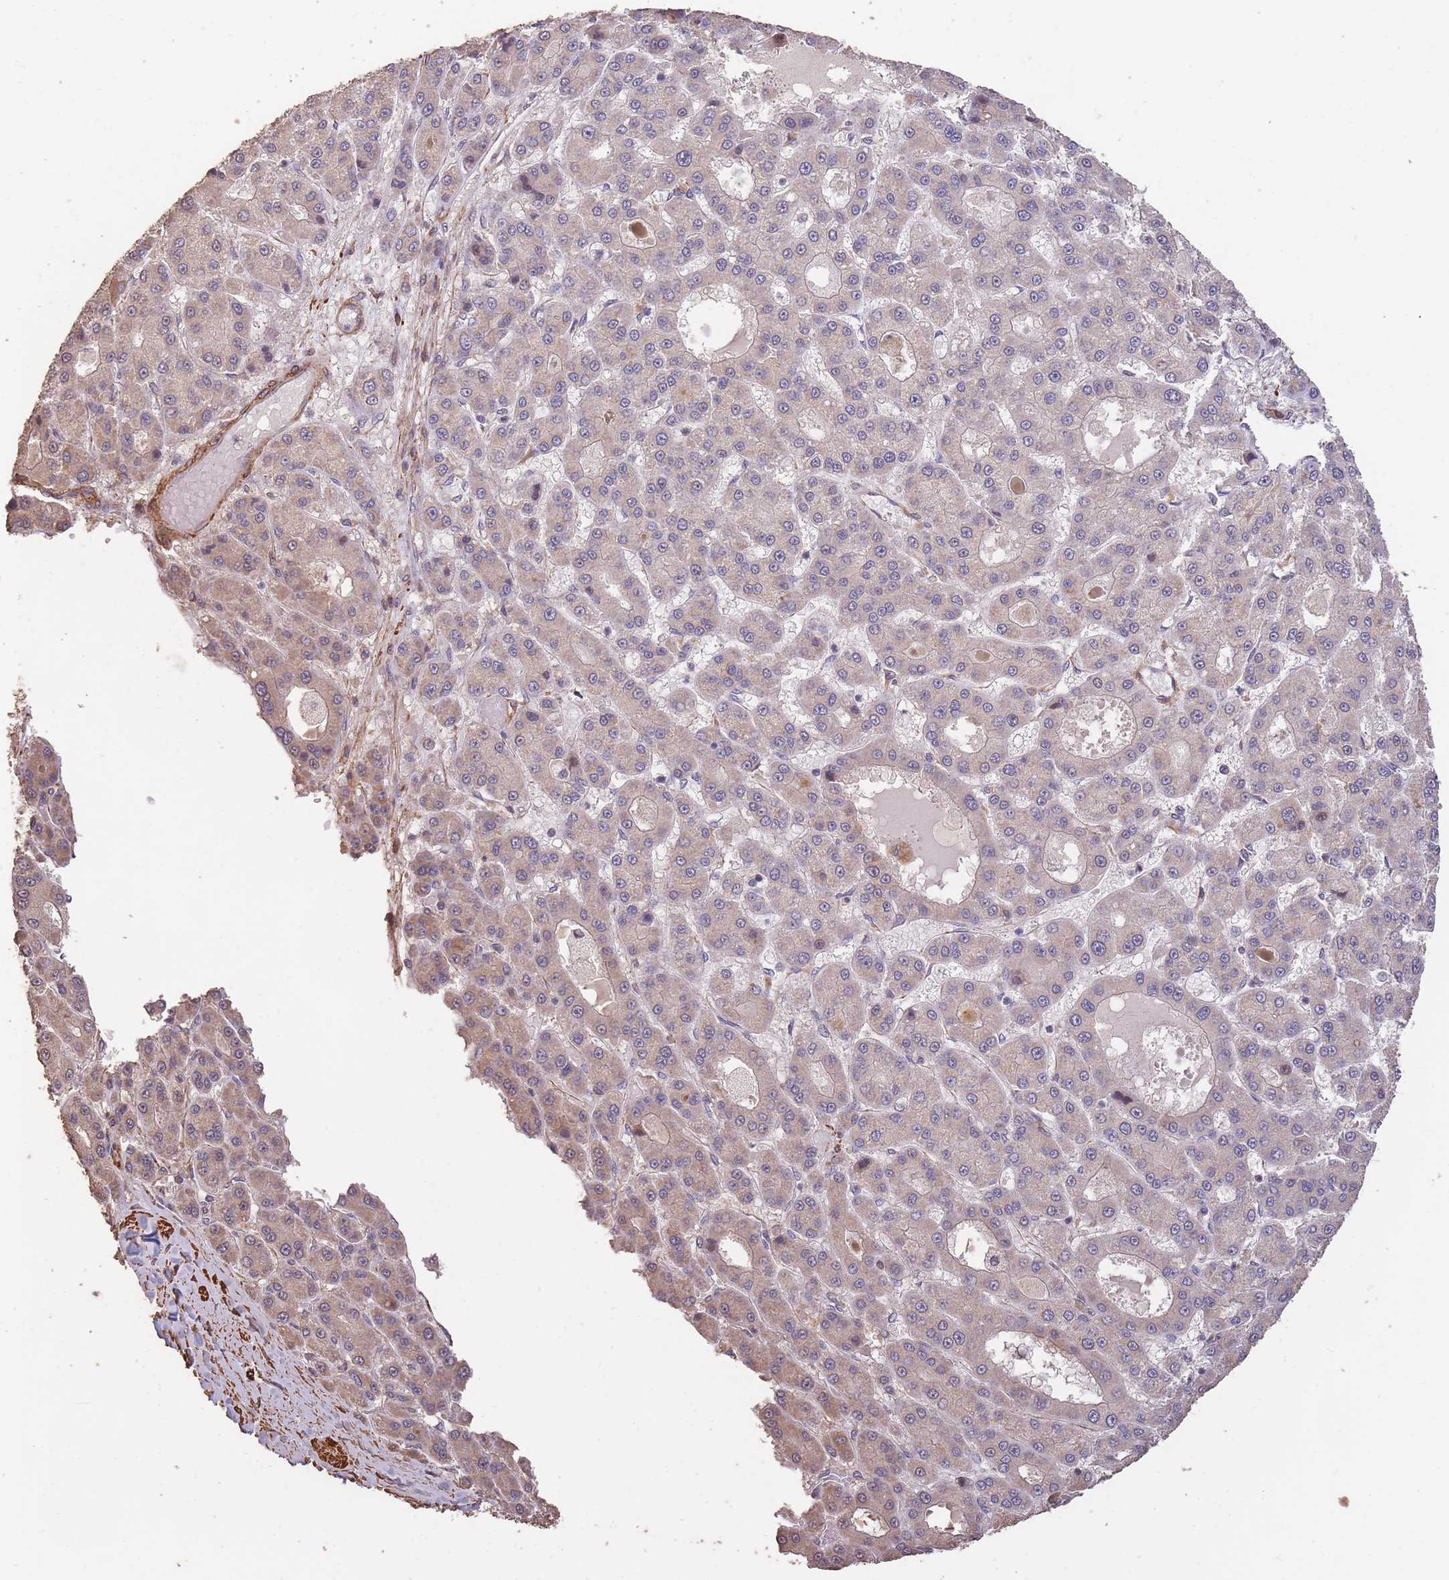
{"staining": {"intensity": "weak", "quantity": "<25%", "location": "cytoplasmic/membranous"}, "tissue": "liver cancer", "cell_type": "Tumor cells", "image_type": "cancer", "snomed": [{"axis": "morphology", "description": "Carcinoma, Hepatocellular, NOS"}, {"axis": "topography", "description": "Liver"}], "caption": "A high-resolution histopathology image shows immunohistochemistry (IHC) staining of hepatocellular carcinoma (liver), which displays no significant positivity in tumor cells.", "gene": "NLRC4", "patient": {"sex": "male", "age": 70}}